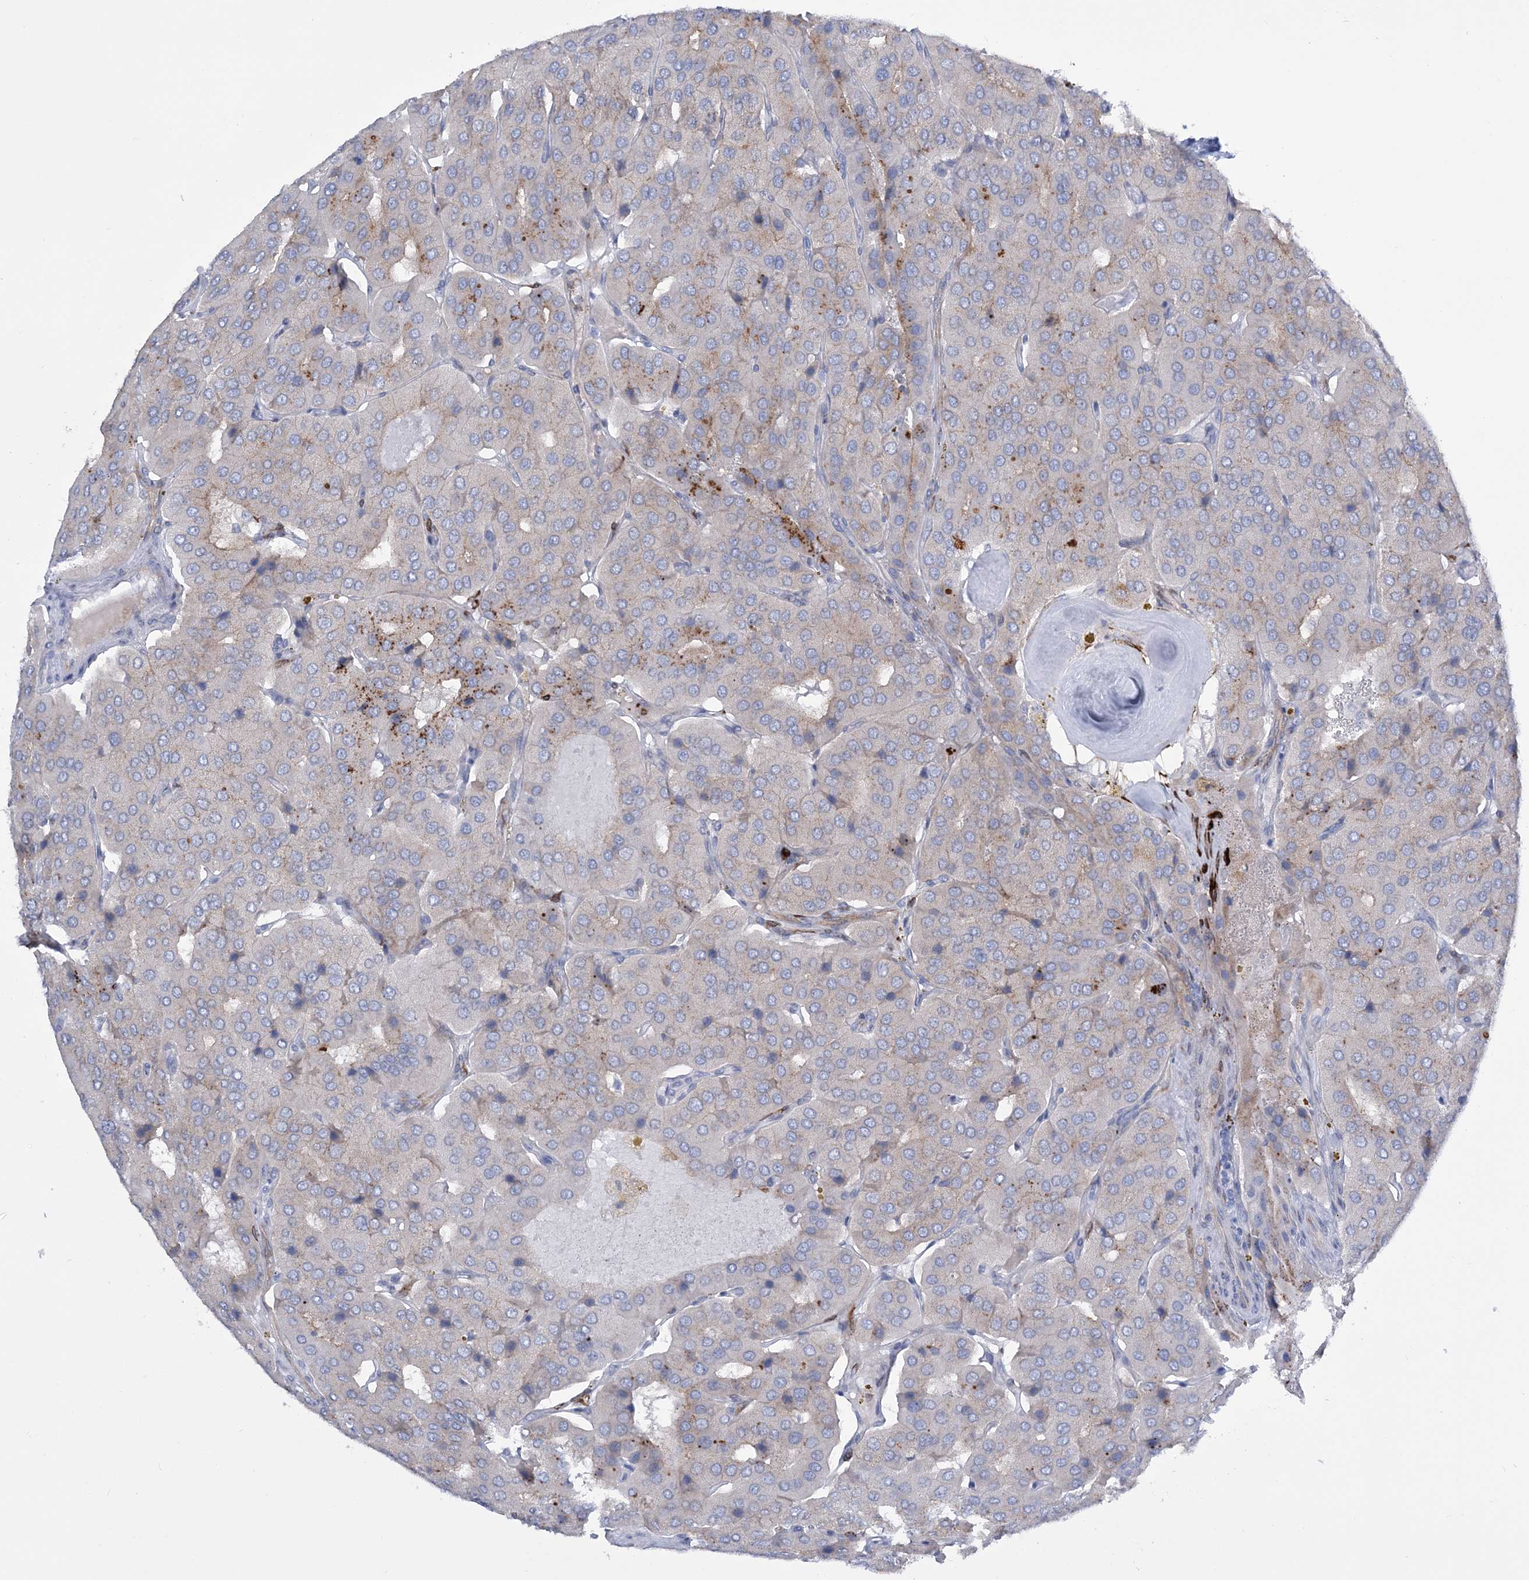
{"staining": {"intensity": "moderate", "quantity": "<25%", "location": "cytoplasmic/membranous"}, "tissue": "parathyroid gland", "cell_type": "Glandular cells", "image_type": "normal", "snomed": [{"axis": "morphology", "description": "Normal tissue, NOS"}, {"axis": "morphology", "description": "Adenoma, NOS"}, {"axis": "topography", "description": "Parathyroid gland"}], "caption": "High-power microscopy captured an IHC micrograph of benign parathyroid gland, revealing moderate cytoplasmic/membranous expression in about <25% of glandular cells.", "gene": "RAB11FIP5", "patient": {"sex": "female", "age": 86}}